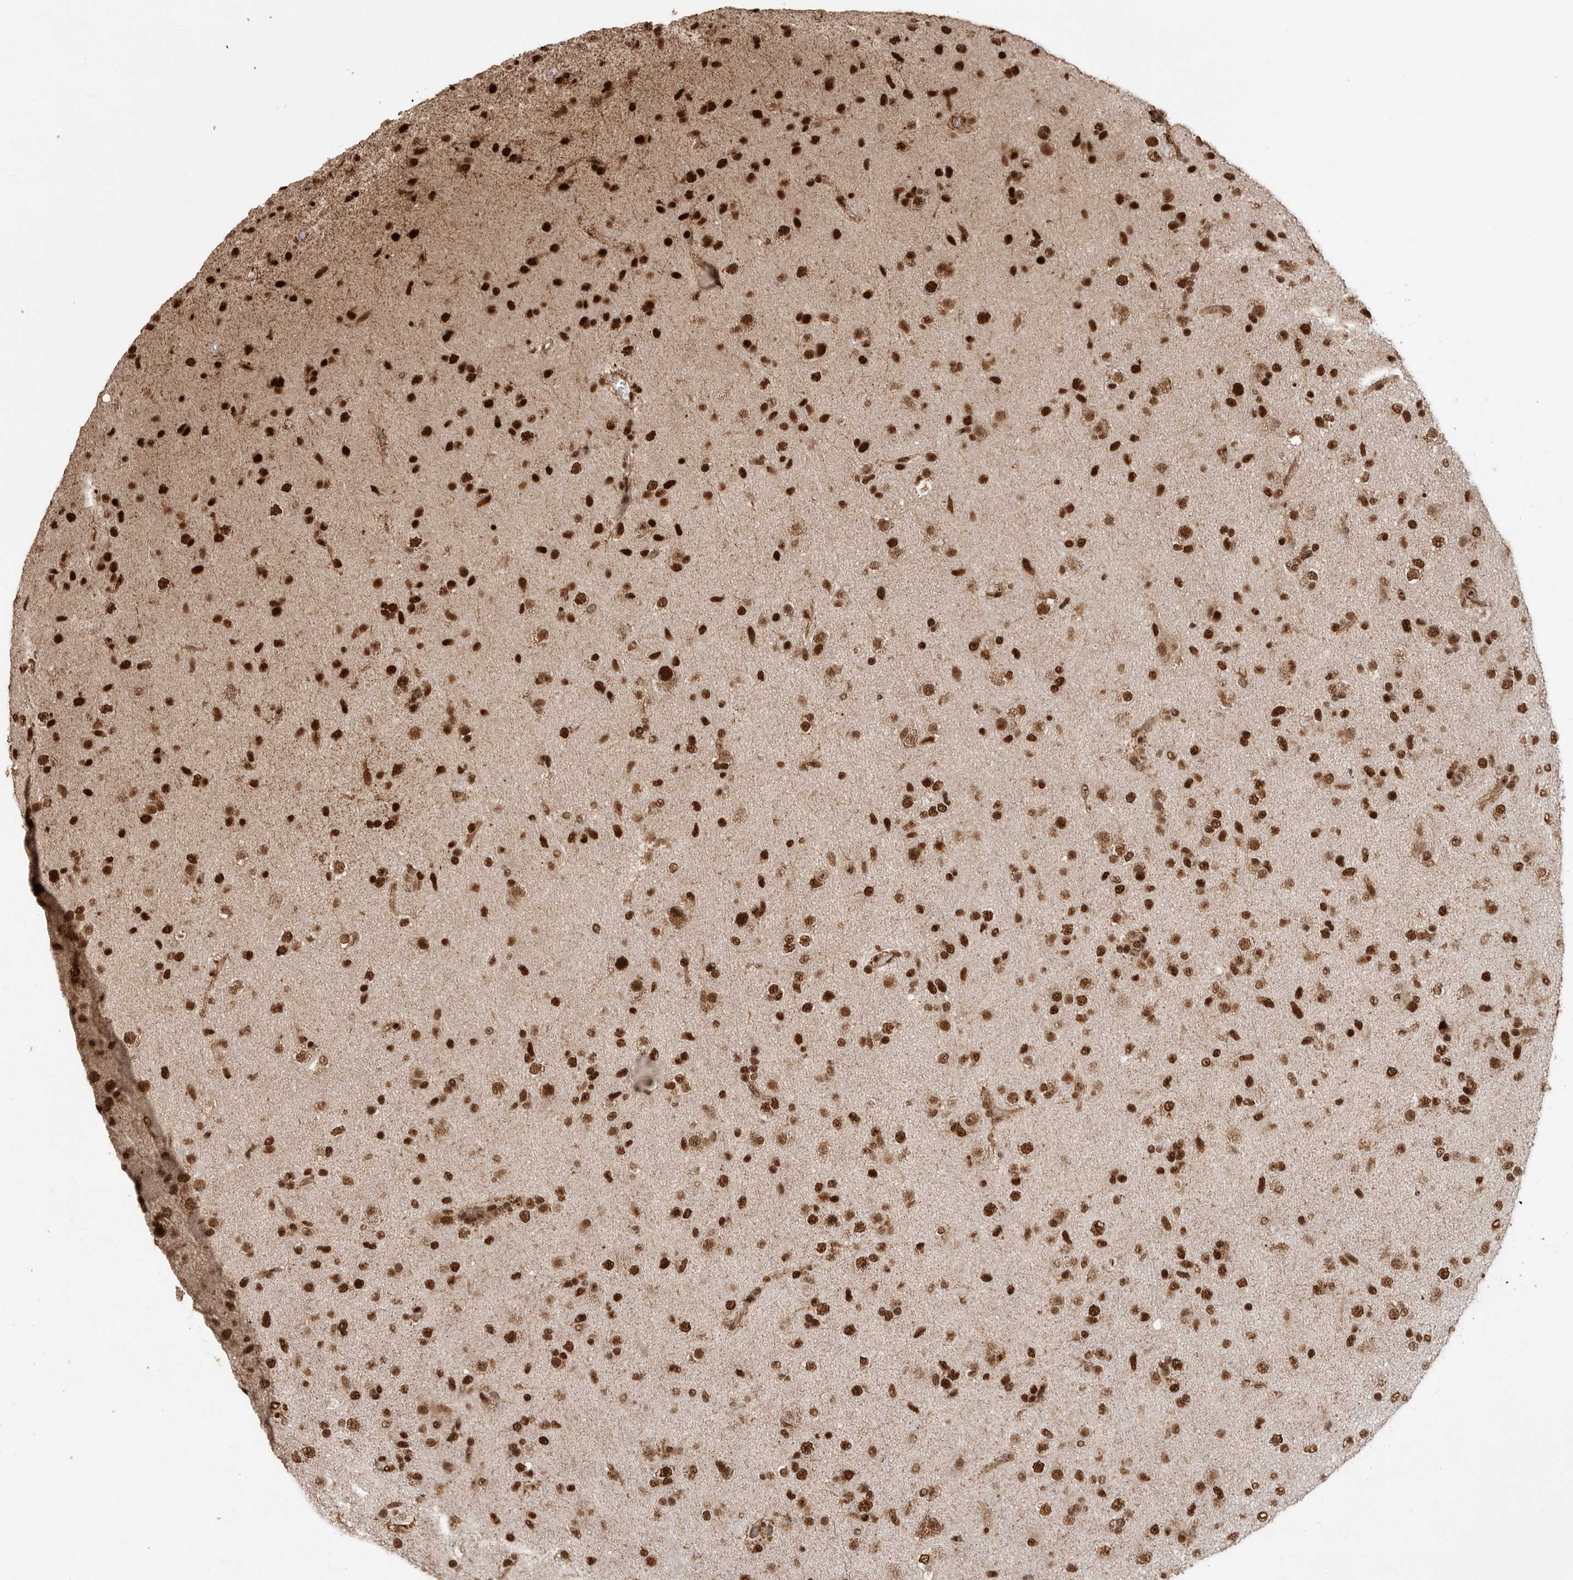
{"staining": {"intensity": "strong", "quantity": ">75%", "location": "nuclear"}, "tissue": "glioma", "cell_type": "Tumor cells", "image_type": "cancer", "snomed": [{"axis": "morphology", "description": "Glioma, malignant, Low grade"}, {"axis": "topography", "description": "Brain"}], "caption": "High-magnification brightfield microscopy of glioma stained with DAB (3,3'-diaminobenzidine) (brown) and counterstained with hematoxylin (blue). tumor cells exhibit strong nuclear staining is present in approximately>75% of cells. The staining was performed using DAB, with brown indicating positive protein expression. Nuclei are stained blue with hematoxylin.", "gene": "PPP1R8", "patient": {"sex": "male", "age": 65}}